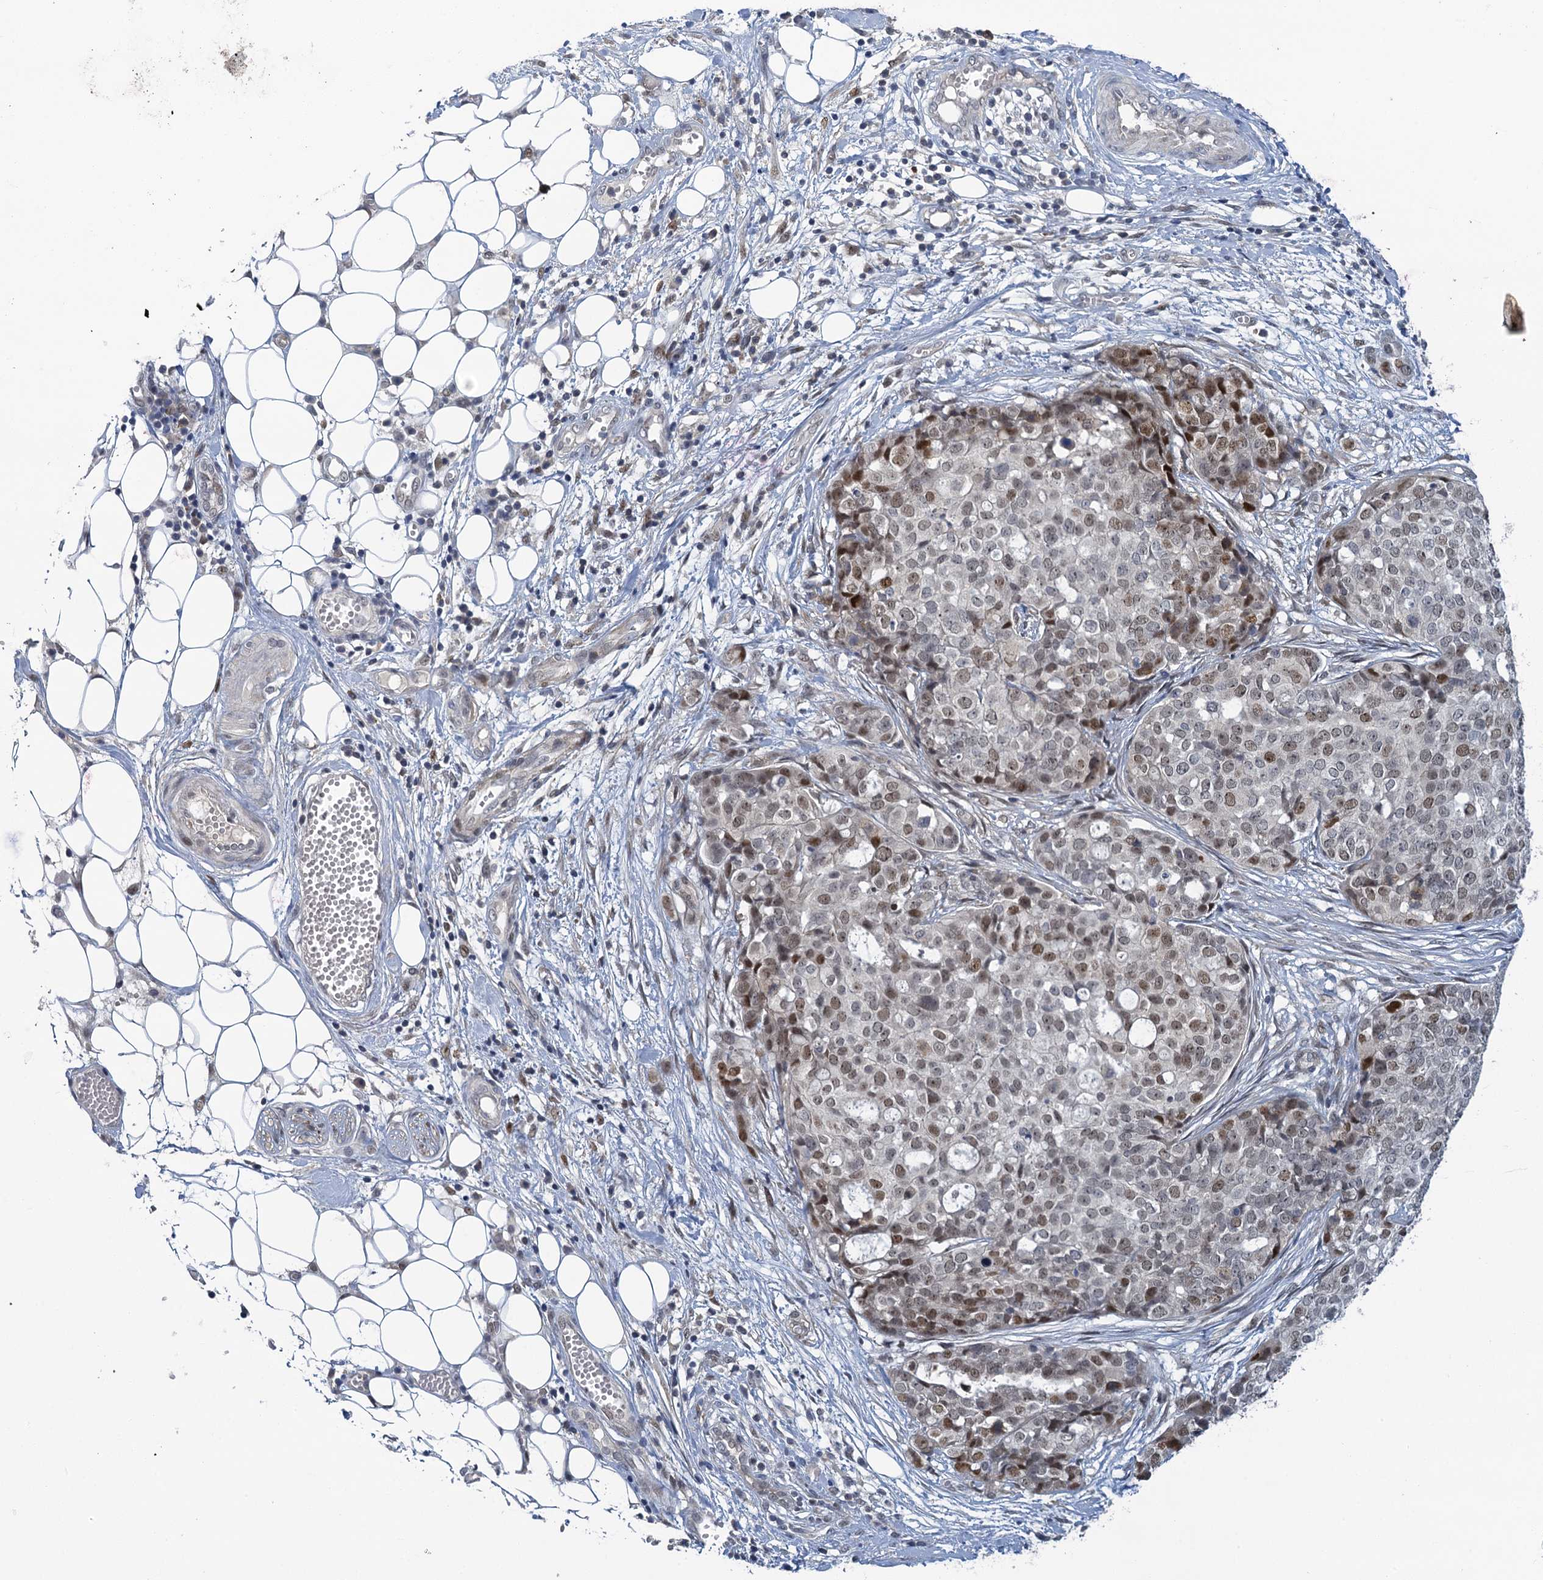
{"staining": {"intensity": "moderate", "quantity": "<25%", "location": "nuclear"}, "tissue": "ovarian cancer", "cell_type": "Tumor cells", "image_type": "cancer", "snomed": [{"axis": "morphology", "description": "Cystadenocarcinoma, serous, NOS"}, {"axis": "topography", "description": "Soft tissue"}, {"axis": "topography", "description": "Ovary"}], "caption": "This is an image of immunohistochemistry (IHC) staining of ovarian cancer, which shows moderate staining in the nuclear of tumor cells.", "gene": "MRFAP1", "patient": {"sex": "female", "age": 57}}